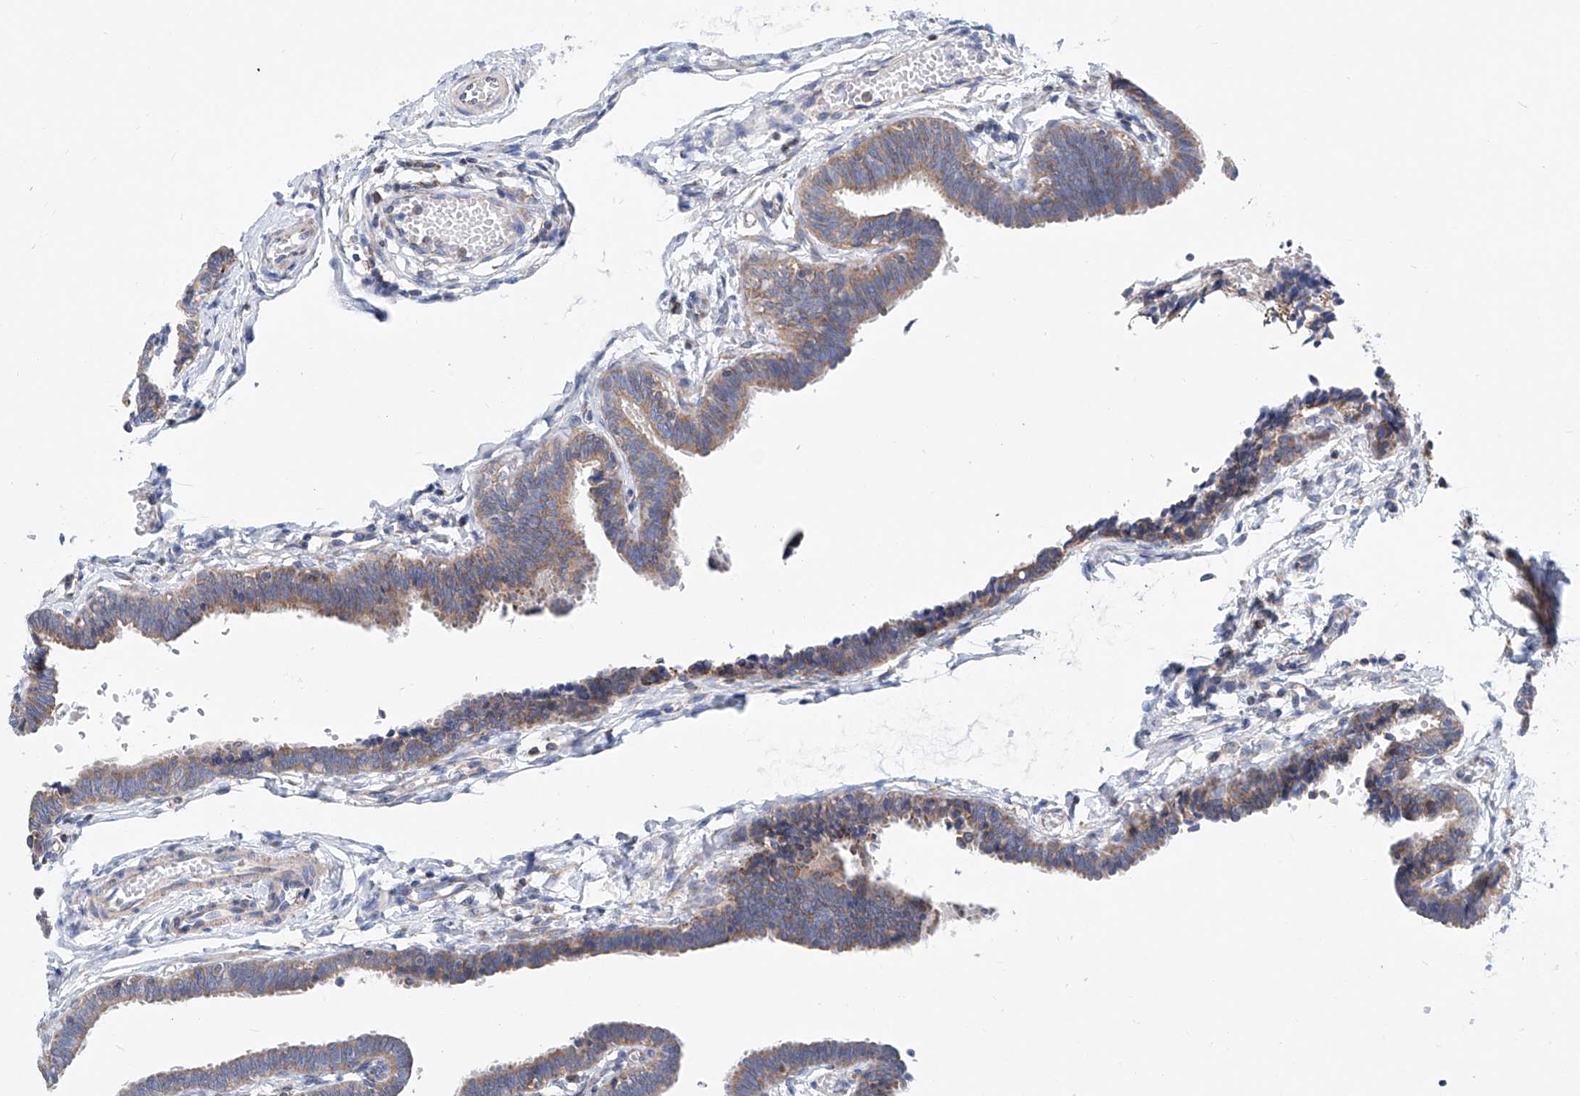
{"staining": {"intensity": "moderate", "quantity": "25%-75%", "location": "cytoplasmic/membranous"}, "tissue": "fallopian tube", "cell_type": "Glandular cells", "image_type": "normal", "snomed": [{"axis": "morphology", "description": "Normal tissue, NOS"}, {"axis": "topography", "description": "Fallopian tube"}, {"axis": "topography", "description": "Ovary"}], "caption": "About 25%-75% of glandular cells in benign fallopian tube exhibit moderate cytoplasmic/membranous protein expression as visualized by brown immunohistochemical staining.", "gene": "MAD2L1", "patient": {"sex": "female", "age": 23}}